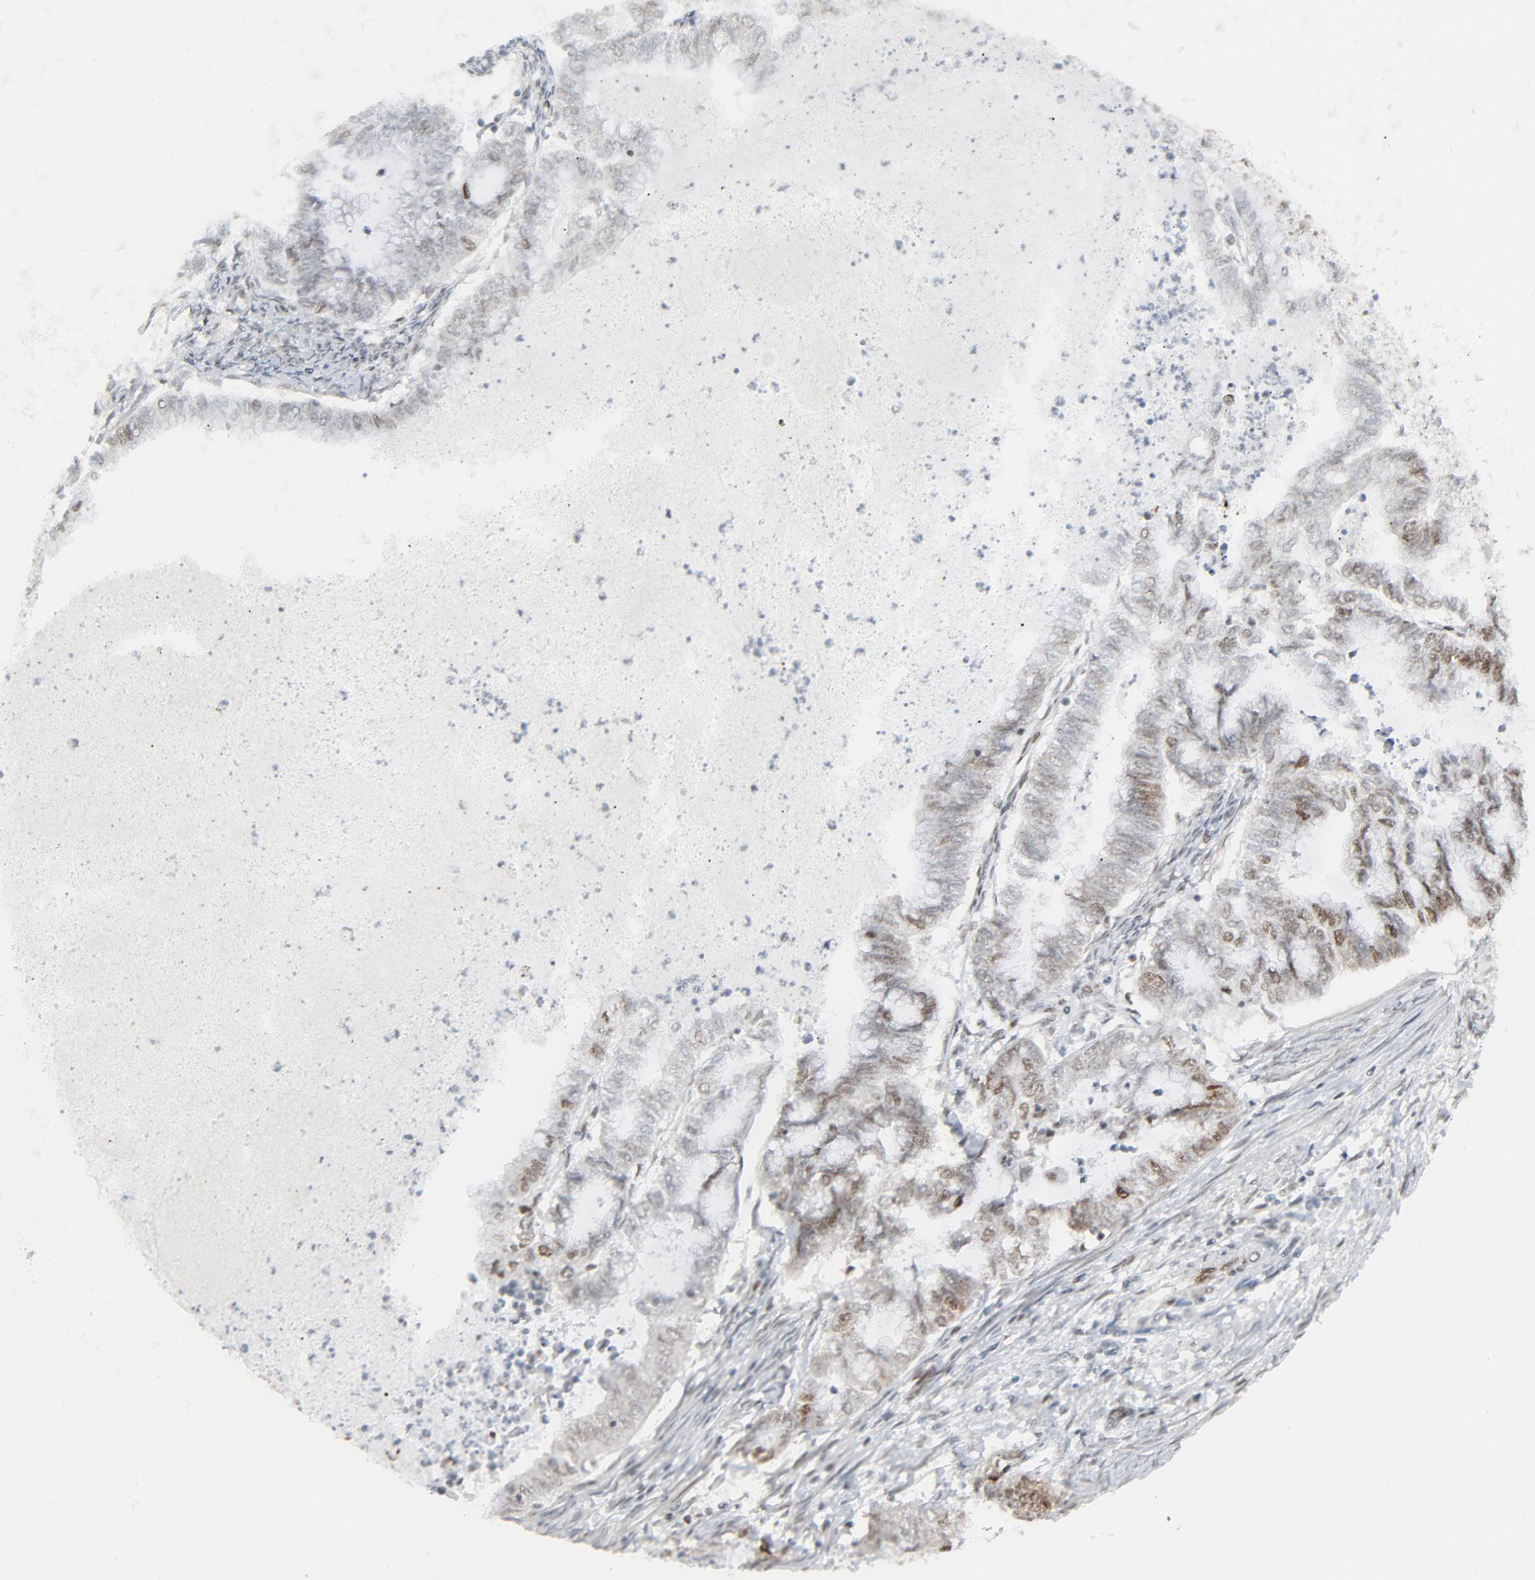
{"staining": {"intensity": "moderate", "quantity": "<25%", "location": "nuclear"}, "tissue": "endometrial cancer", "cell_type": "Tumor cells", "image_type": "cancer", "snomed": [{"axis": "morphology", "description": "Adenocarcinoma, NOS"}, {"axis": "topography", "description": "Endometrium"}], "caption": "Human adenocarcinoma (endometrial) stained for a protein (brown) shows moderate nuclear positive staining in approximately <25% of tumor cells.", "gene": "FBXO28", "patient": {"sex": "female", "age": 79}}